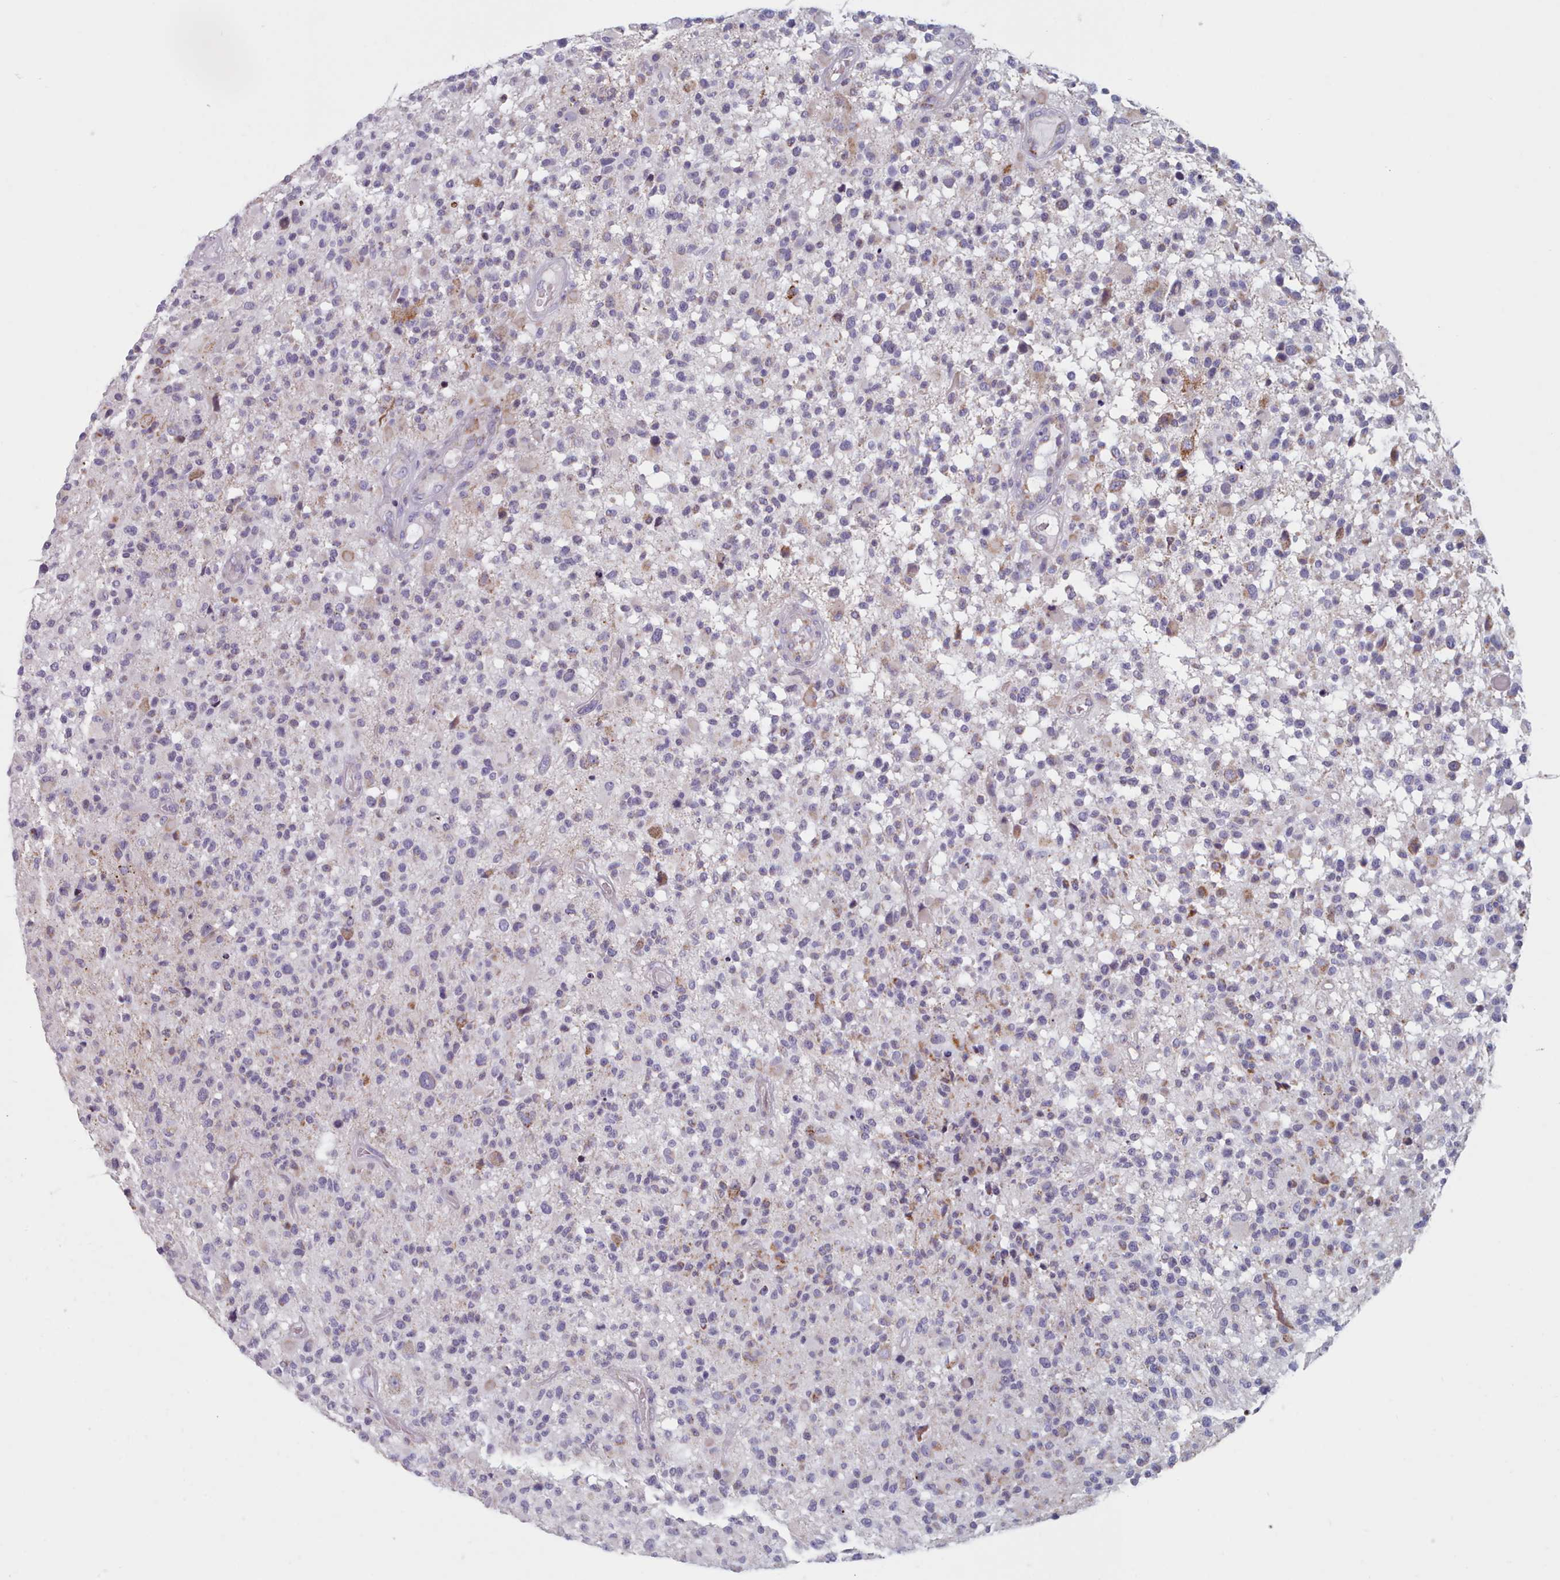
{"staining": {"intensity": "moderate", "quantity": "<25%", "location": "cytoplasmic/membranous"}, "tissue": "glioma", "cell_type": "Tumor cells", "image_type": "cancer", "snomed": [{"axis": "morphology", "description": "Glioma, malignant, High grade"}, {"axis": "morphology", "description": "Glioblastoma, NOS"}, {"axis": "topography", "description": "Brain"}], "caption": "Immunohistochemical staining of human glioblastoma shows low levels of moderate cytoplasmic/membranous protein expression in about <25% of tumor cells. (brown staining indicates protein expression, while blue staining denotes nuclei).", "gene": "FAM170B", "patient": {"sex": "male", "age": 60}}